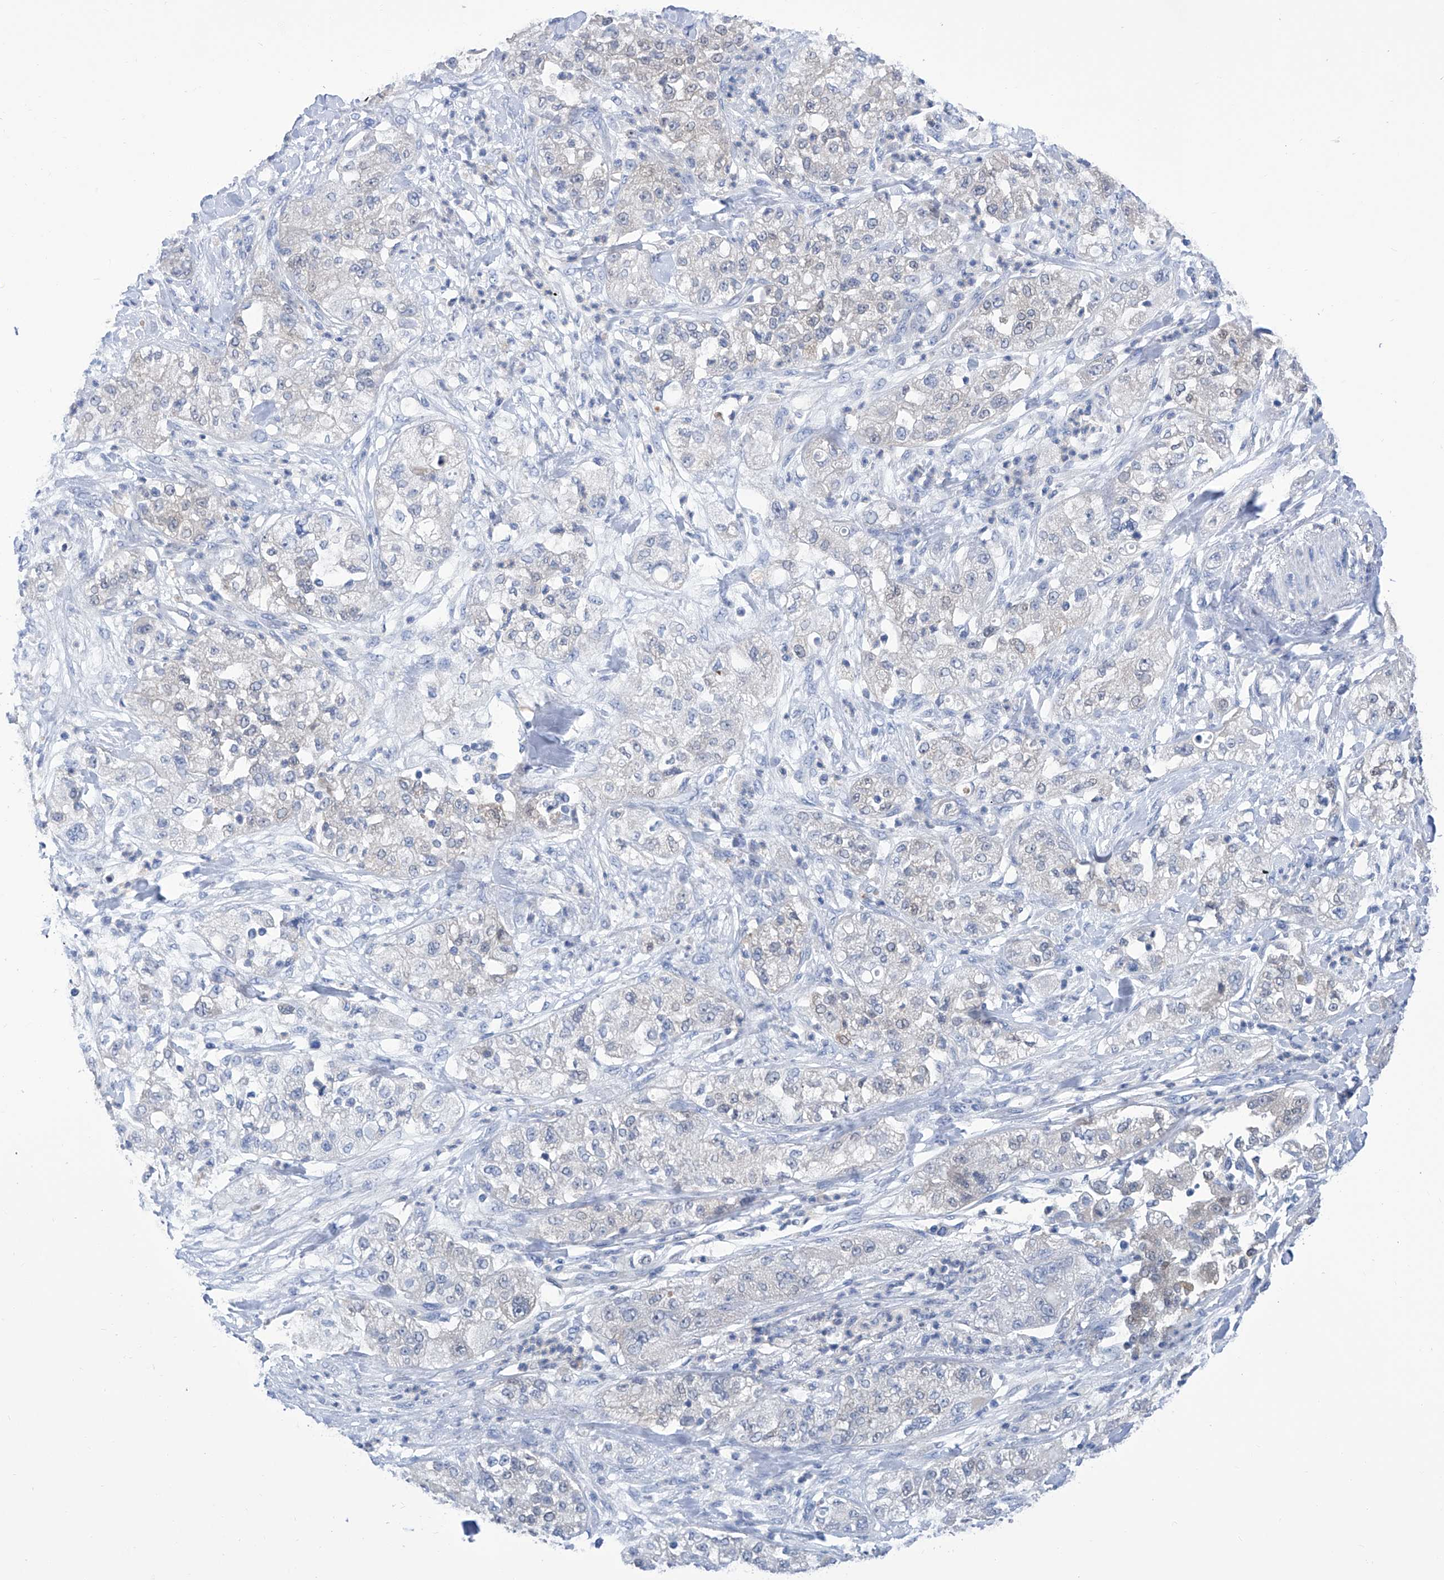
{"staining": {"intensity": "negative", "quantity": "none", "location": "none"}, "tissue": "pancreatic cancer", "cell_type": "Tumor cells", "image_type": "cancer", "snomed": [{"axis": "morphology", "description": "Adenocarcinoma, NOS"}, {"axis": "topography", "description": "Pancreas"}], "caption": "This is a histopathology image of immunohistochemistry staining of pancreatic adenocarcinoma, which shows no expression in tumor cells.", "gene": "IMPA2", "patient": {"sex": "female", "age": 78}}